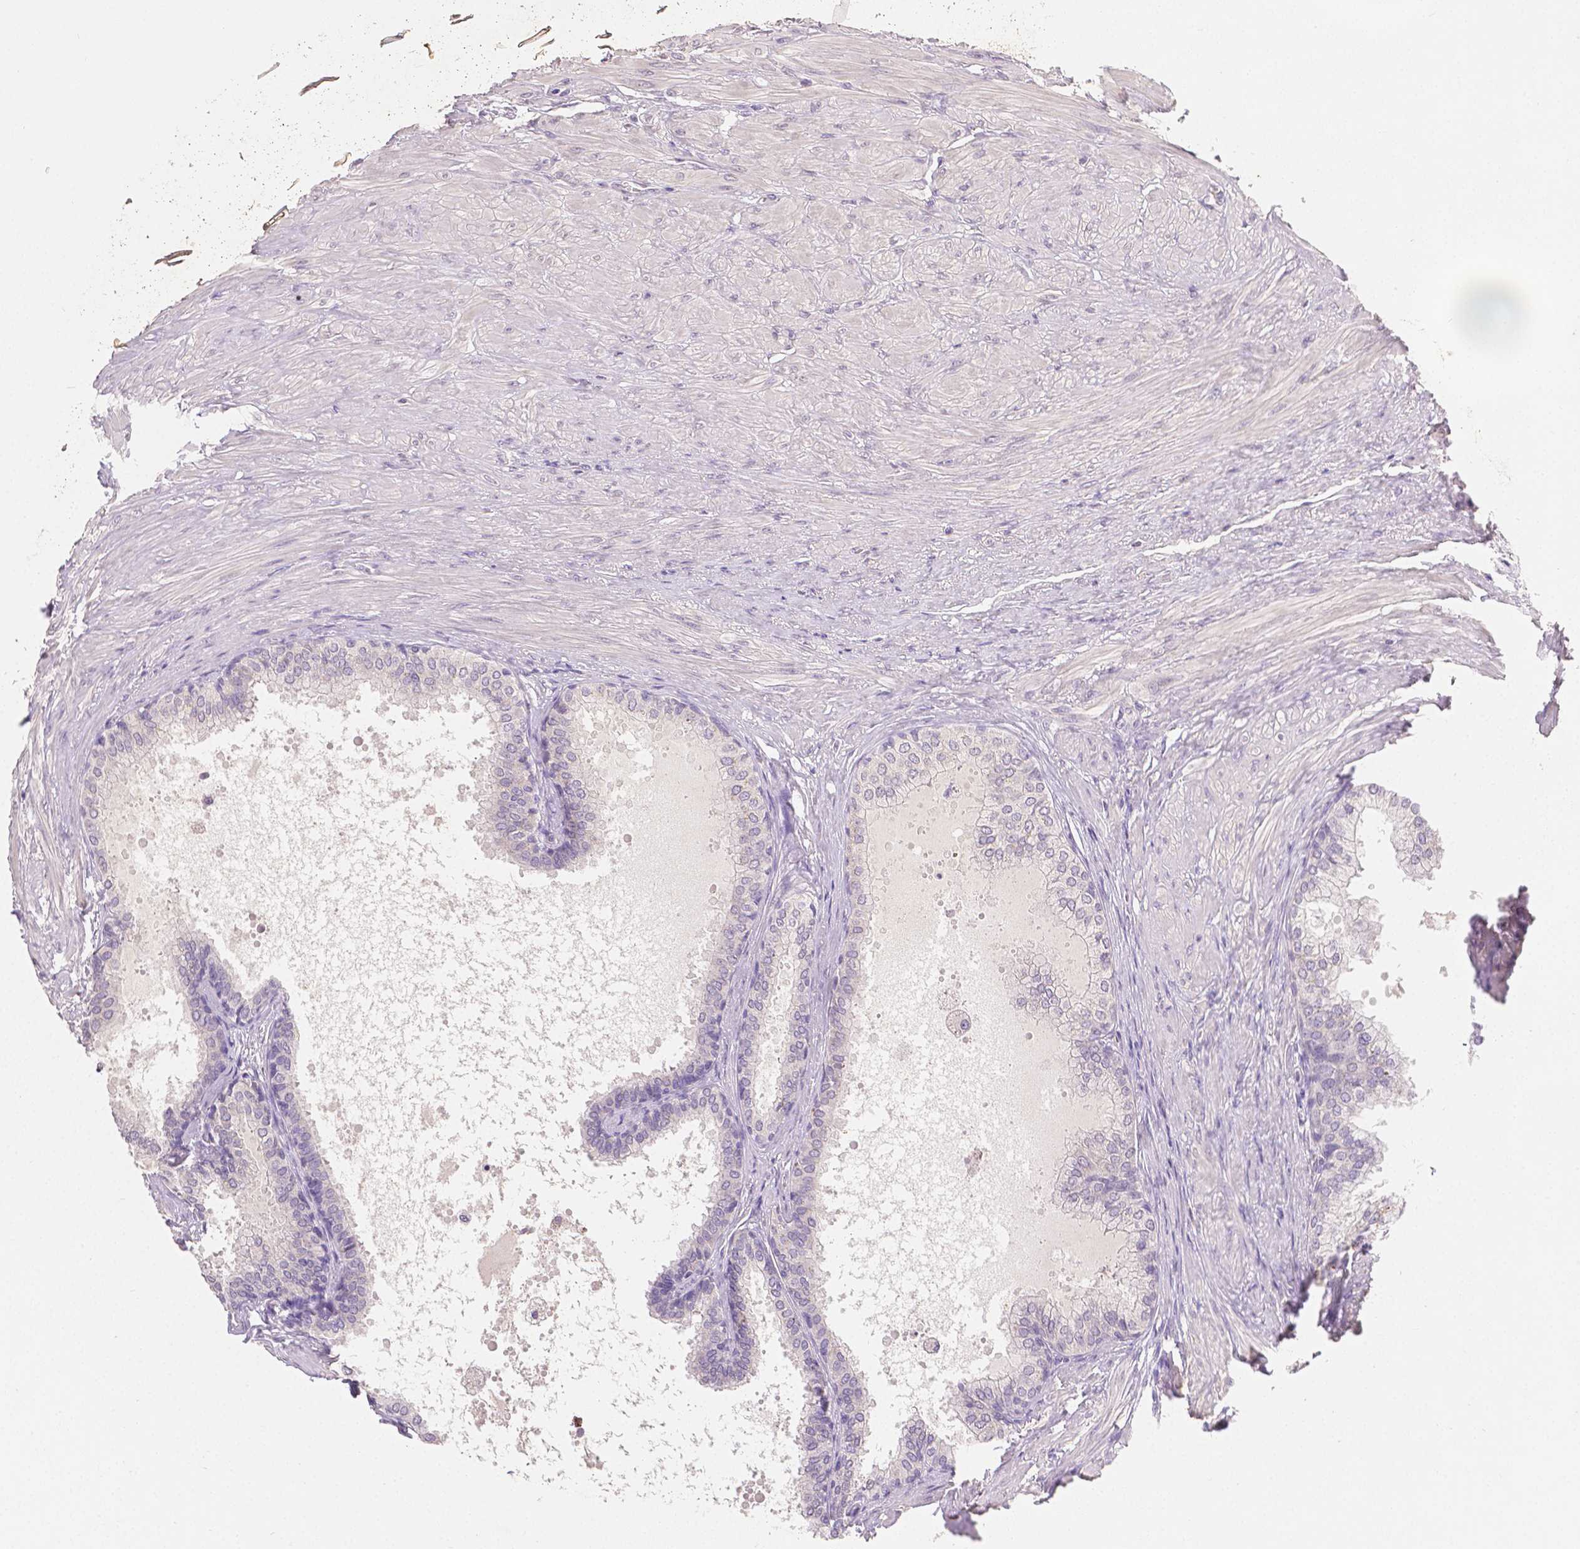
{"staining": {"intensity": "negative", "quantity": "none", "location": "none"}, "tissue": "prostate", "cell_type": "Glandular cells", "image_type": "normal", "snomed": [{"axis": "morphology", "description": "Normal tissue, NOS"}, {"axis": "topography", "description": "Prostate"}, {"axis": "topography", "description": "Peripheral nerve tissue"}], "caption": "There is no significant expression in glandular cells of prostate.", "gene": "TGM1", "patient": {"sex": "male", "age": 55}}